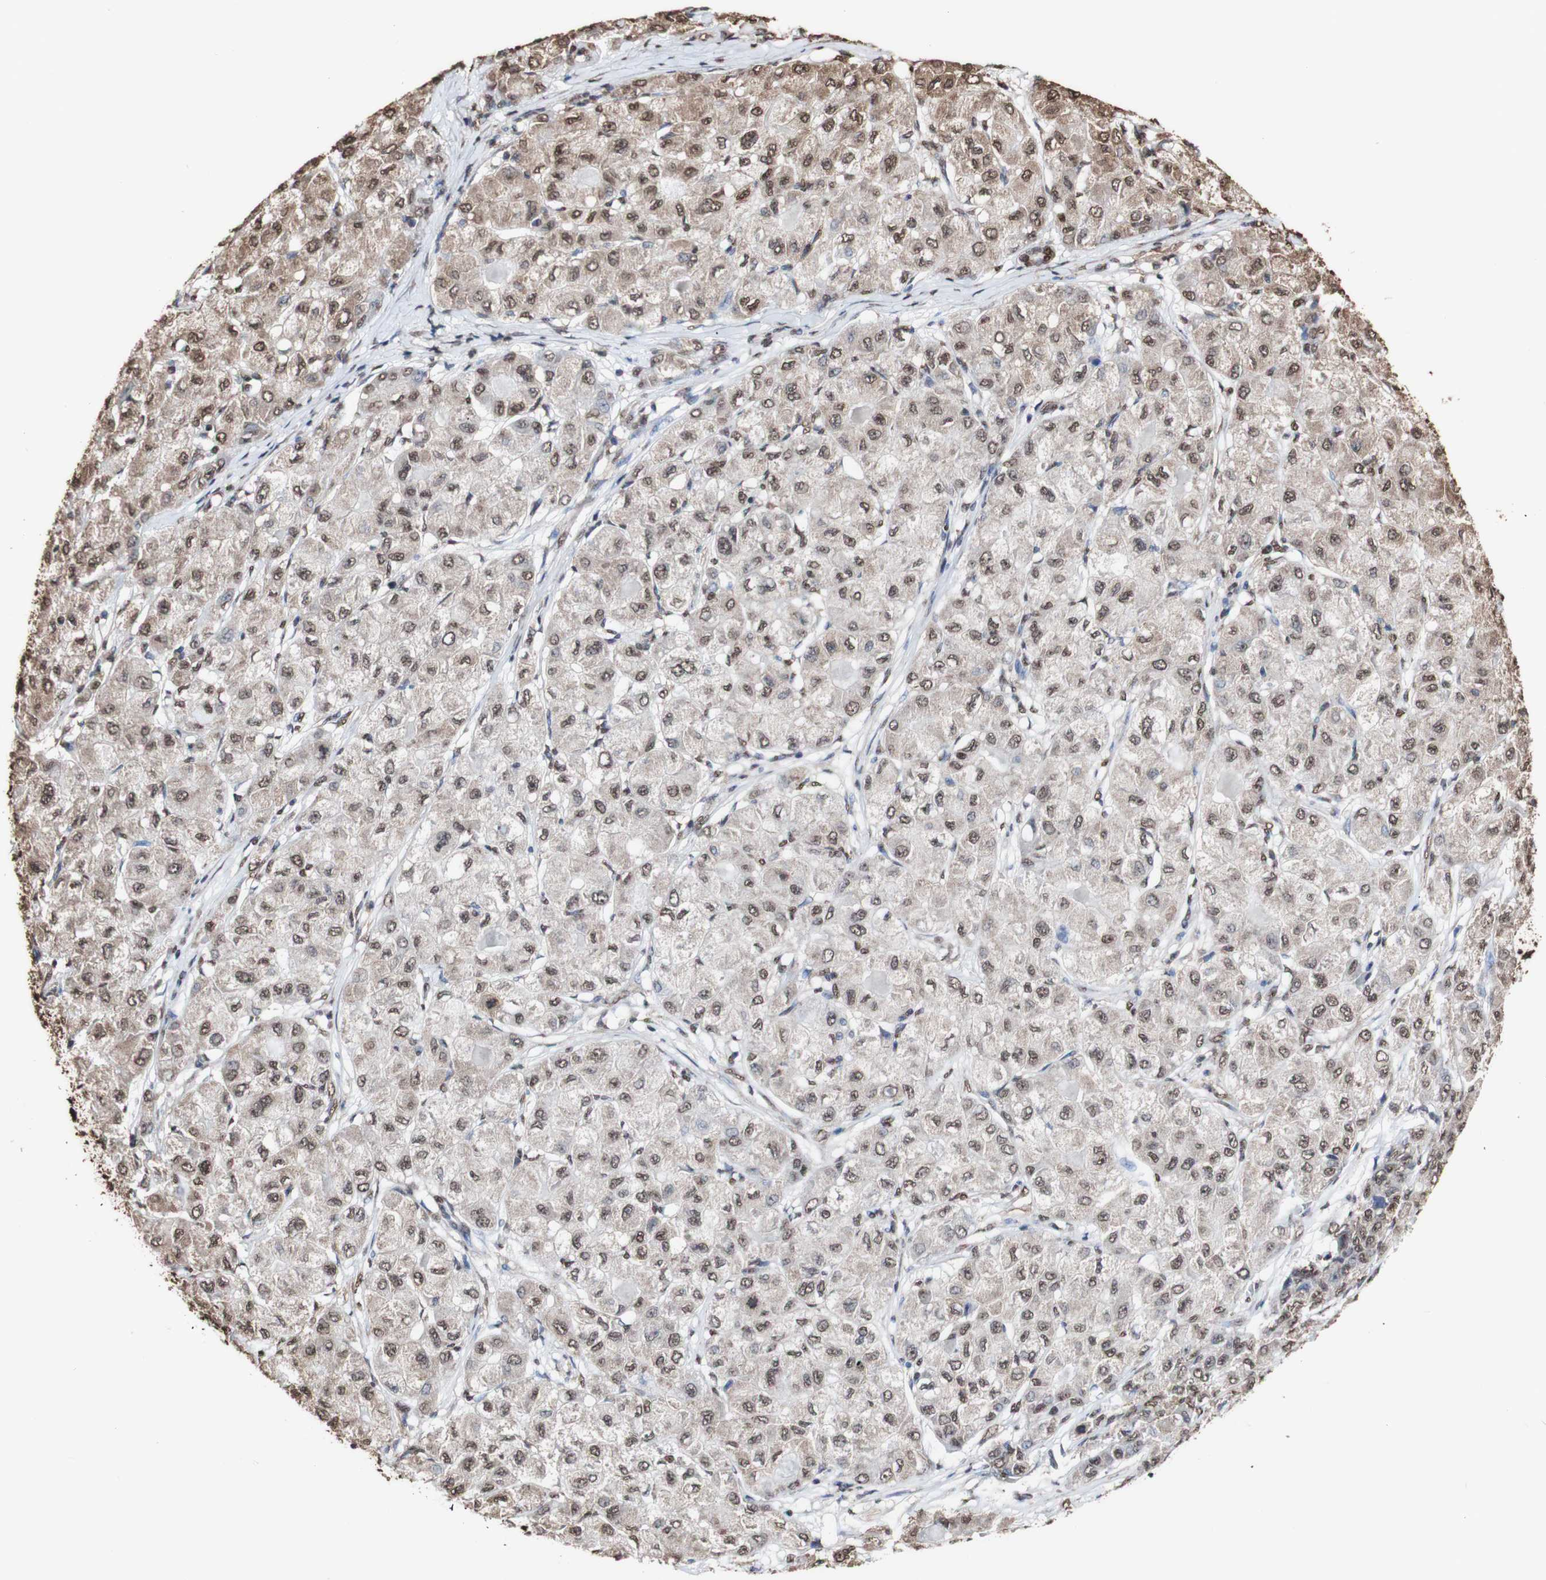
{"staining": {"intensity": "moderate", "quantity": ">75%", "location": "cytoplasmic/membranous,nuclear"}, "tissue": "liver cancer", "cell_type": "Tumor cells", "image_type": "cancer", "snomed": [{"axis": "morphology", "description": "Carcinoma, Hepatocellular, NOS"}, {"axis": "topography", "description": "Liver"}], "caption": "Hepatocellular carcinoma (liver) tissue displays moderate cytoplasmic/membranous and nuclear staining in approximately >75% of tumor cells, visualized by immunohistochemistry.", "gene": "PIDD1", "patient": {"sex": "male", "age": 80}}